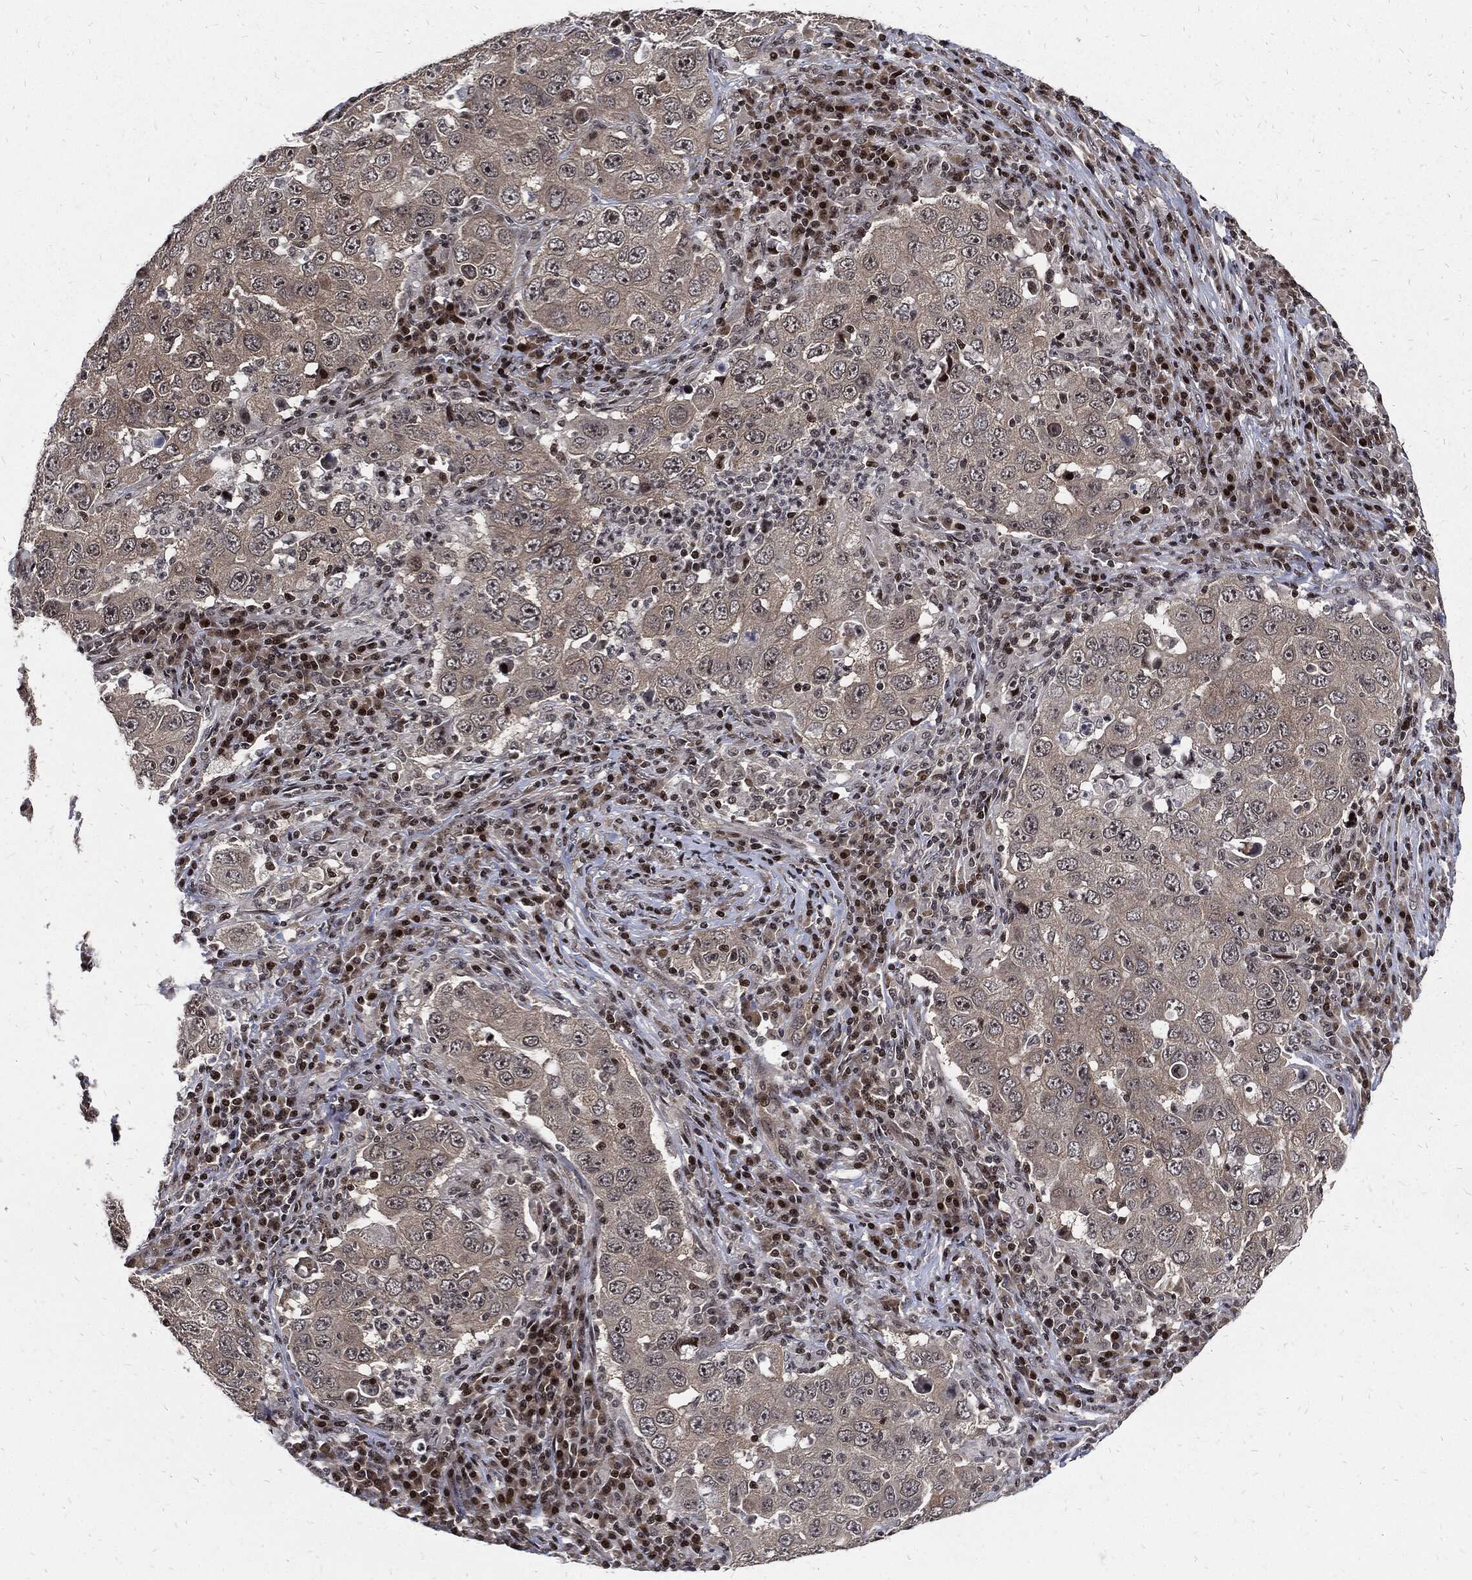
{"staining": {"intensity": "negative", "quantity": "none", "location": "none"}, "tissue": "lung cancer", "cell_type": "Tumor cells", "image_type": "cancer", "snomed": [{"axis": "morphology", "description": "Adenocarcinoma, NOS"}, {"axis": "topography", "description": "Lung"}], "caption": "Image shows no protein expression in tumor cells of lung cancer tissue. (IHC, brightfield microscopy, high magnification).", "gene": "ZNF775", "patient": {"sex": "male", "age": 73}}